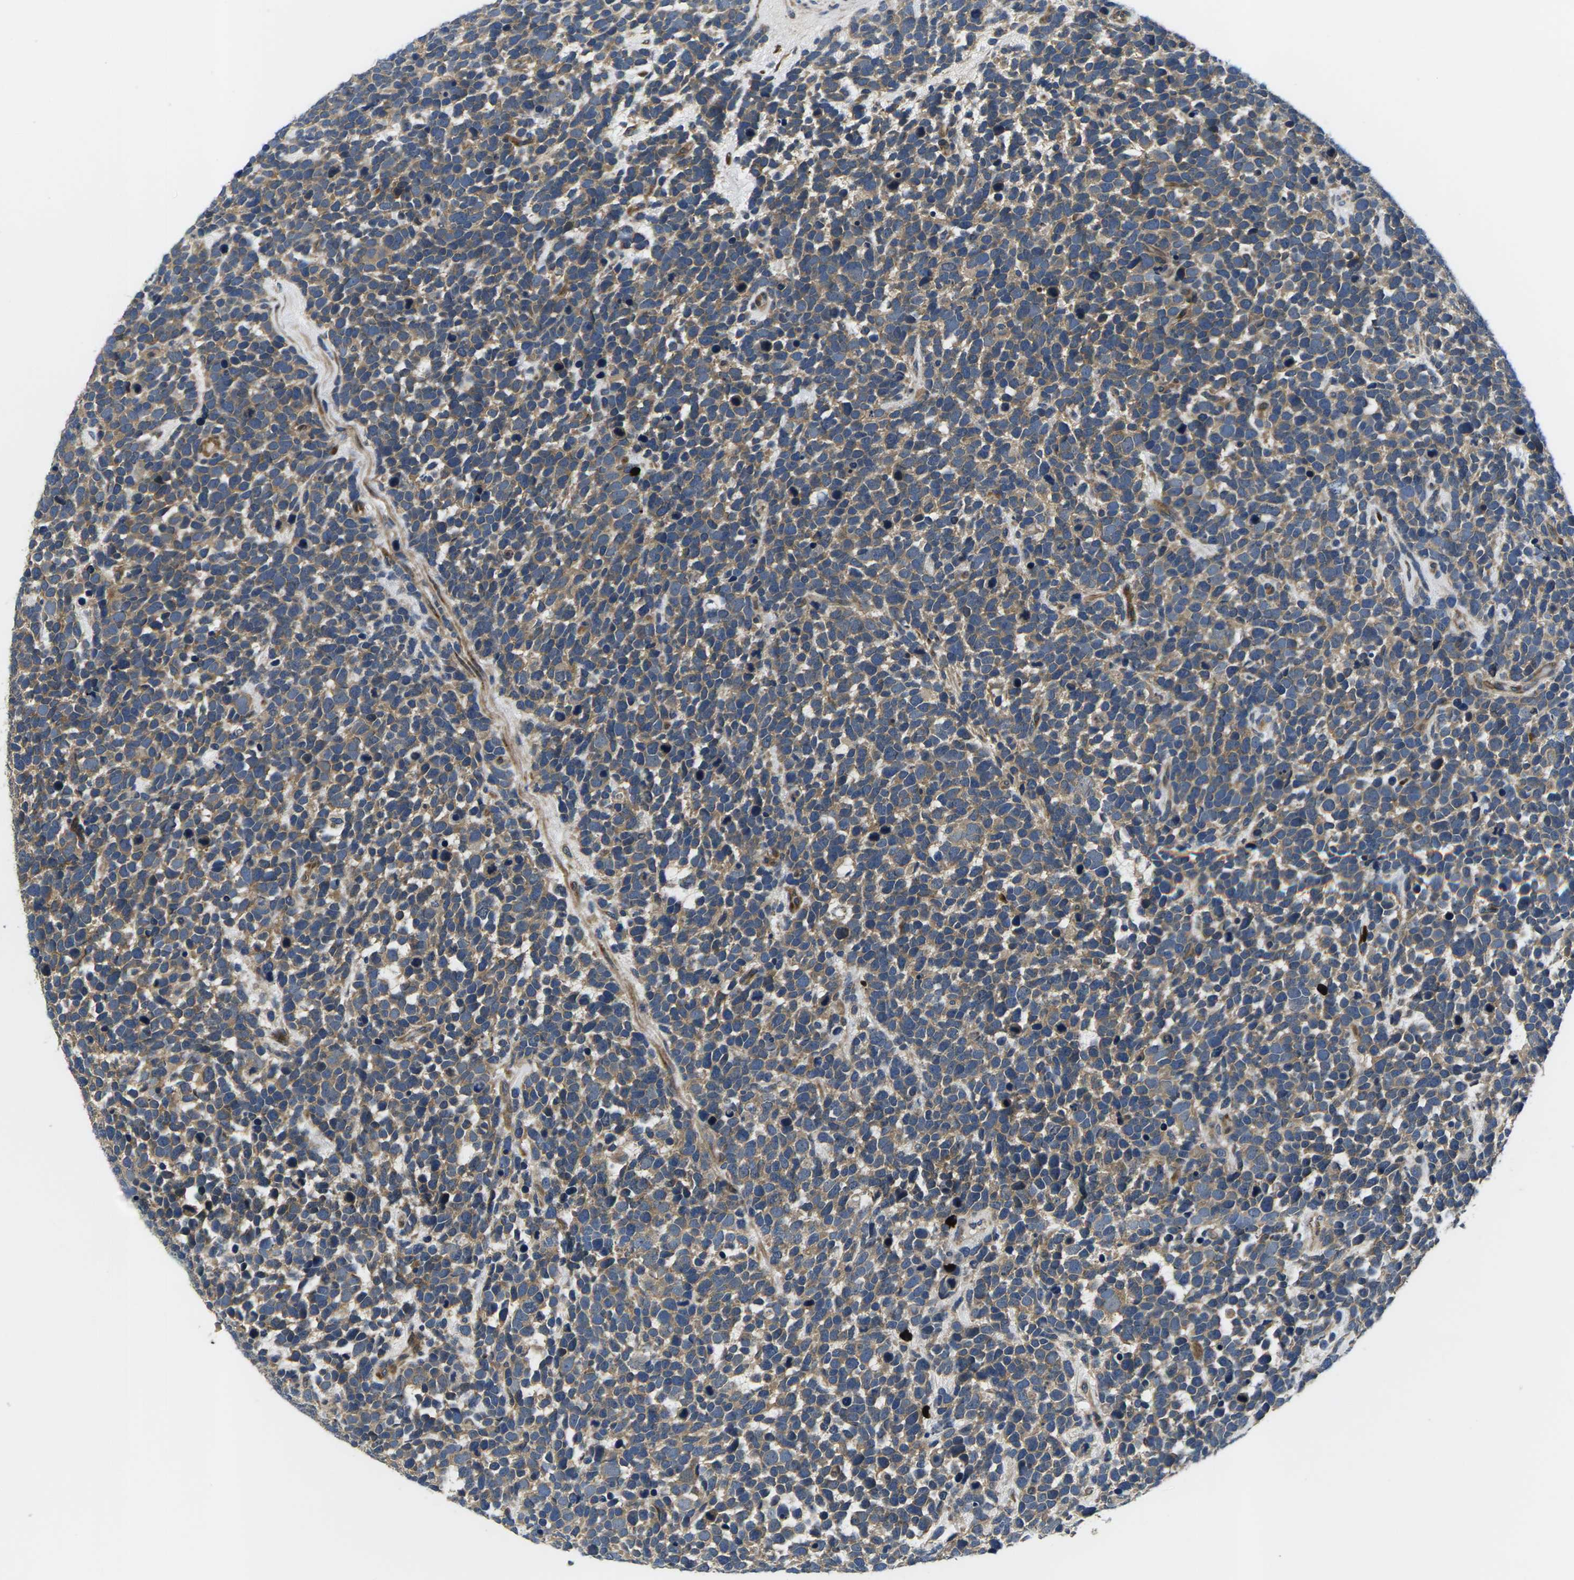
{"staining": {"intensity": "moderate", "quantity": ">75%", "location": "cytoplasmic/membranous"}, "tissue": "urothelial cancer", "cell_type": "Tumor cells", "image_type": "cancer", "snomed": [{"axis": "morphology", "description": "Urothelial carcinoma, High grade"}, {"axis": "topography", "description": "Urinary bladder"}], "caption": "The immunohistochemical stain labels moderate cytoplasmic/membranous staining in tumor cells of urothelial carcinoma (high-grade) tissue.", "gene": "PLCE1", "patient": {"sex": "female", "age": 82}}